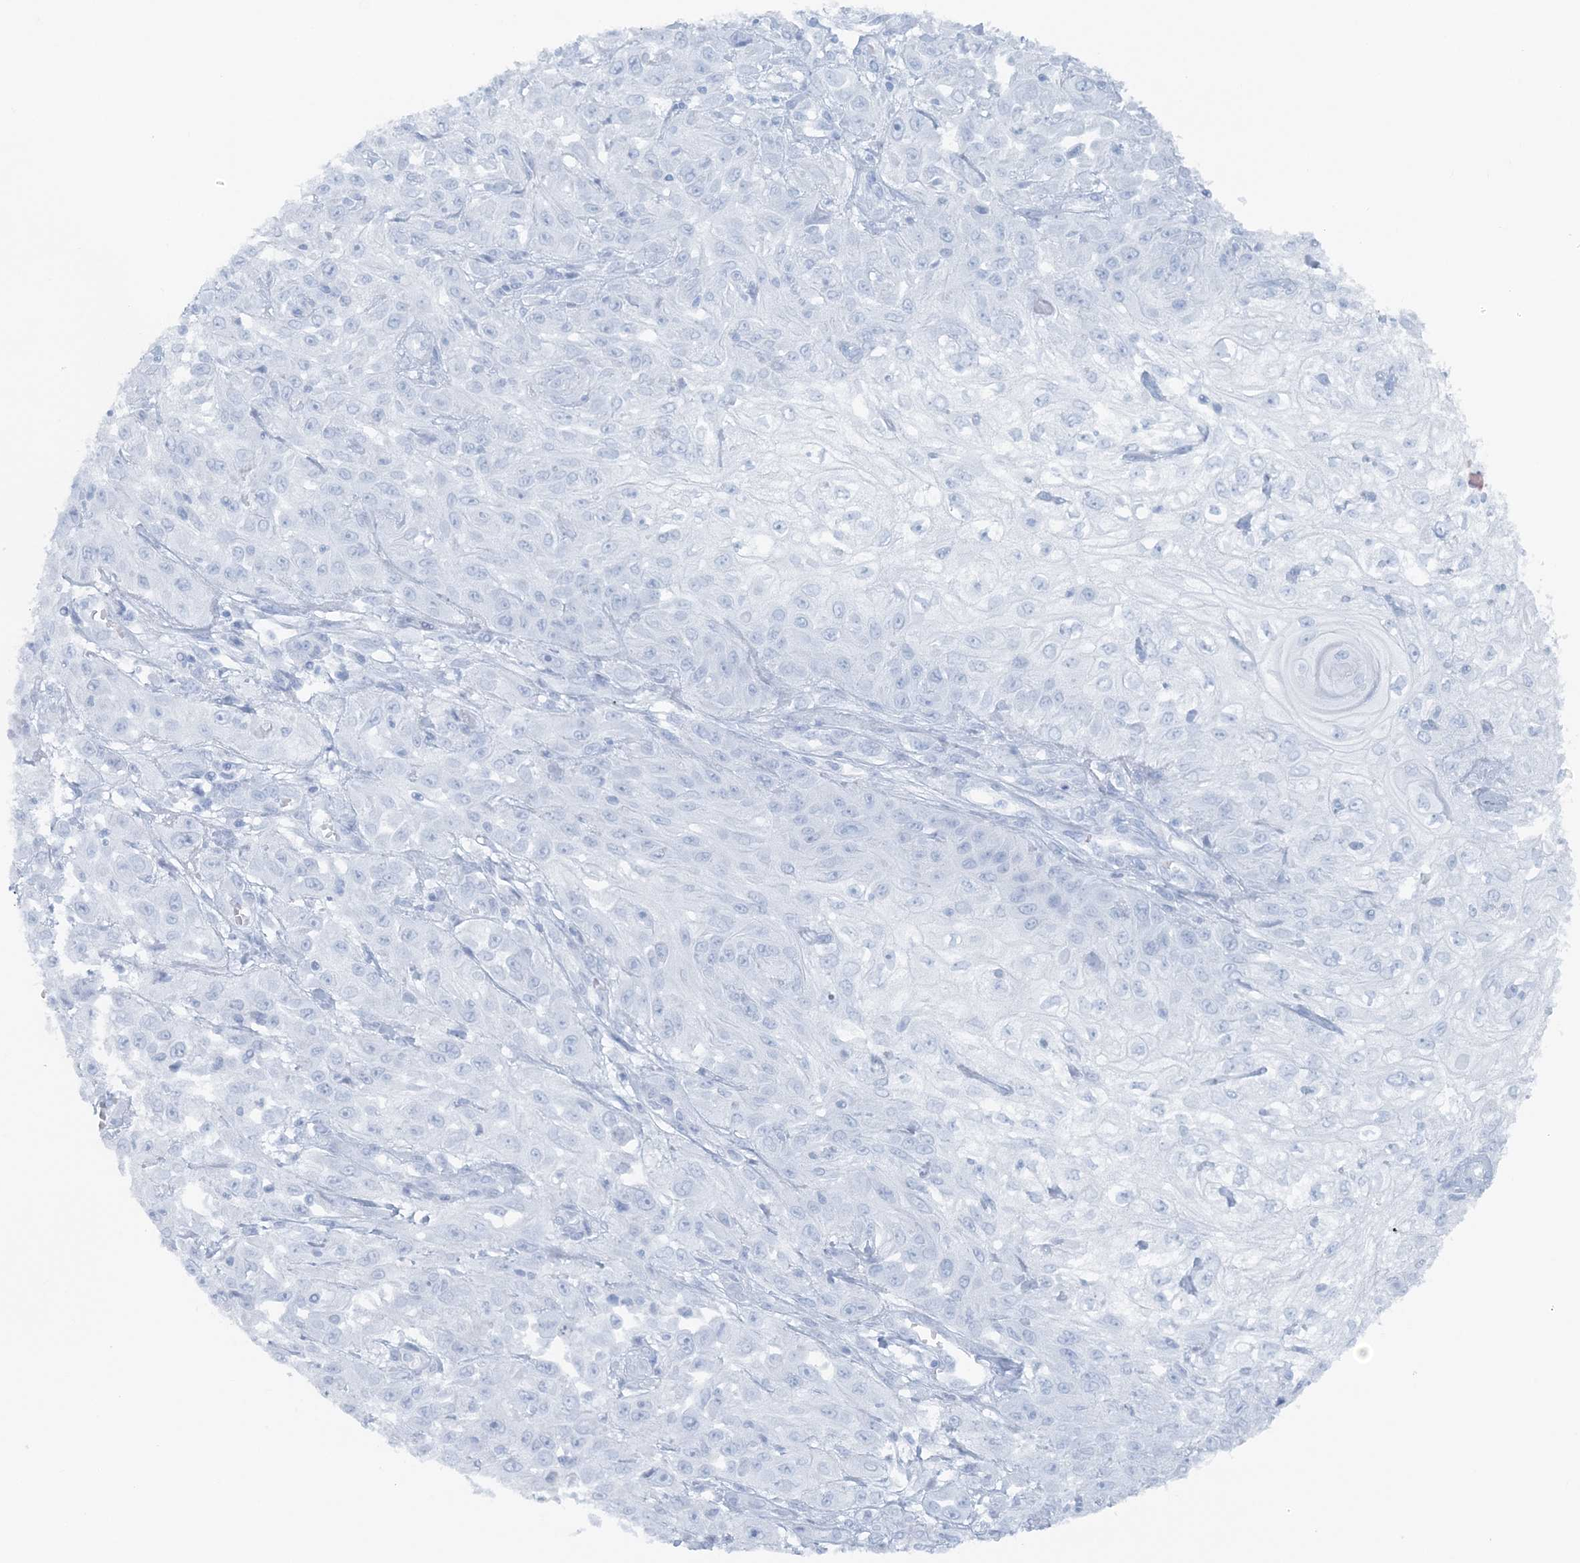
{"staining": {"intensity": "negative", "quantity": "none", "location": "none"}, "tissue": "skin cancer", "cell_type": "Tumor cells", "image_type": "cancer", "snomed": [{"axis": "morphology", "description": "Squamous cell carcinoma, NOS"}, {"axis": "morphology", "description": "Squamous cell carcinoma, metastatic, NOS"}, {"axis": "topography", "description": "Skin"}, {"axis": "topography", "description": "Lymph node"}], "caption": "Immunohistochemistry micrograph of neoplastic tissue: skin cancer (metastatic squamous cell carcinoma) stained with DAB (3,3'-diaminobenzidine) demonstrates no significant protein positivity in tumor cells.", "gene": "ATP11A", "patient": {"sex": "male", "age": 75}}